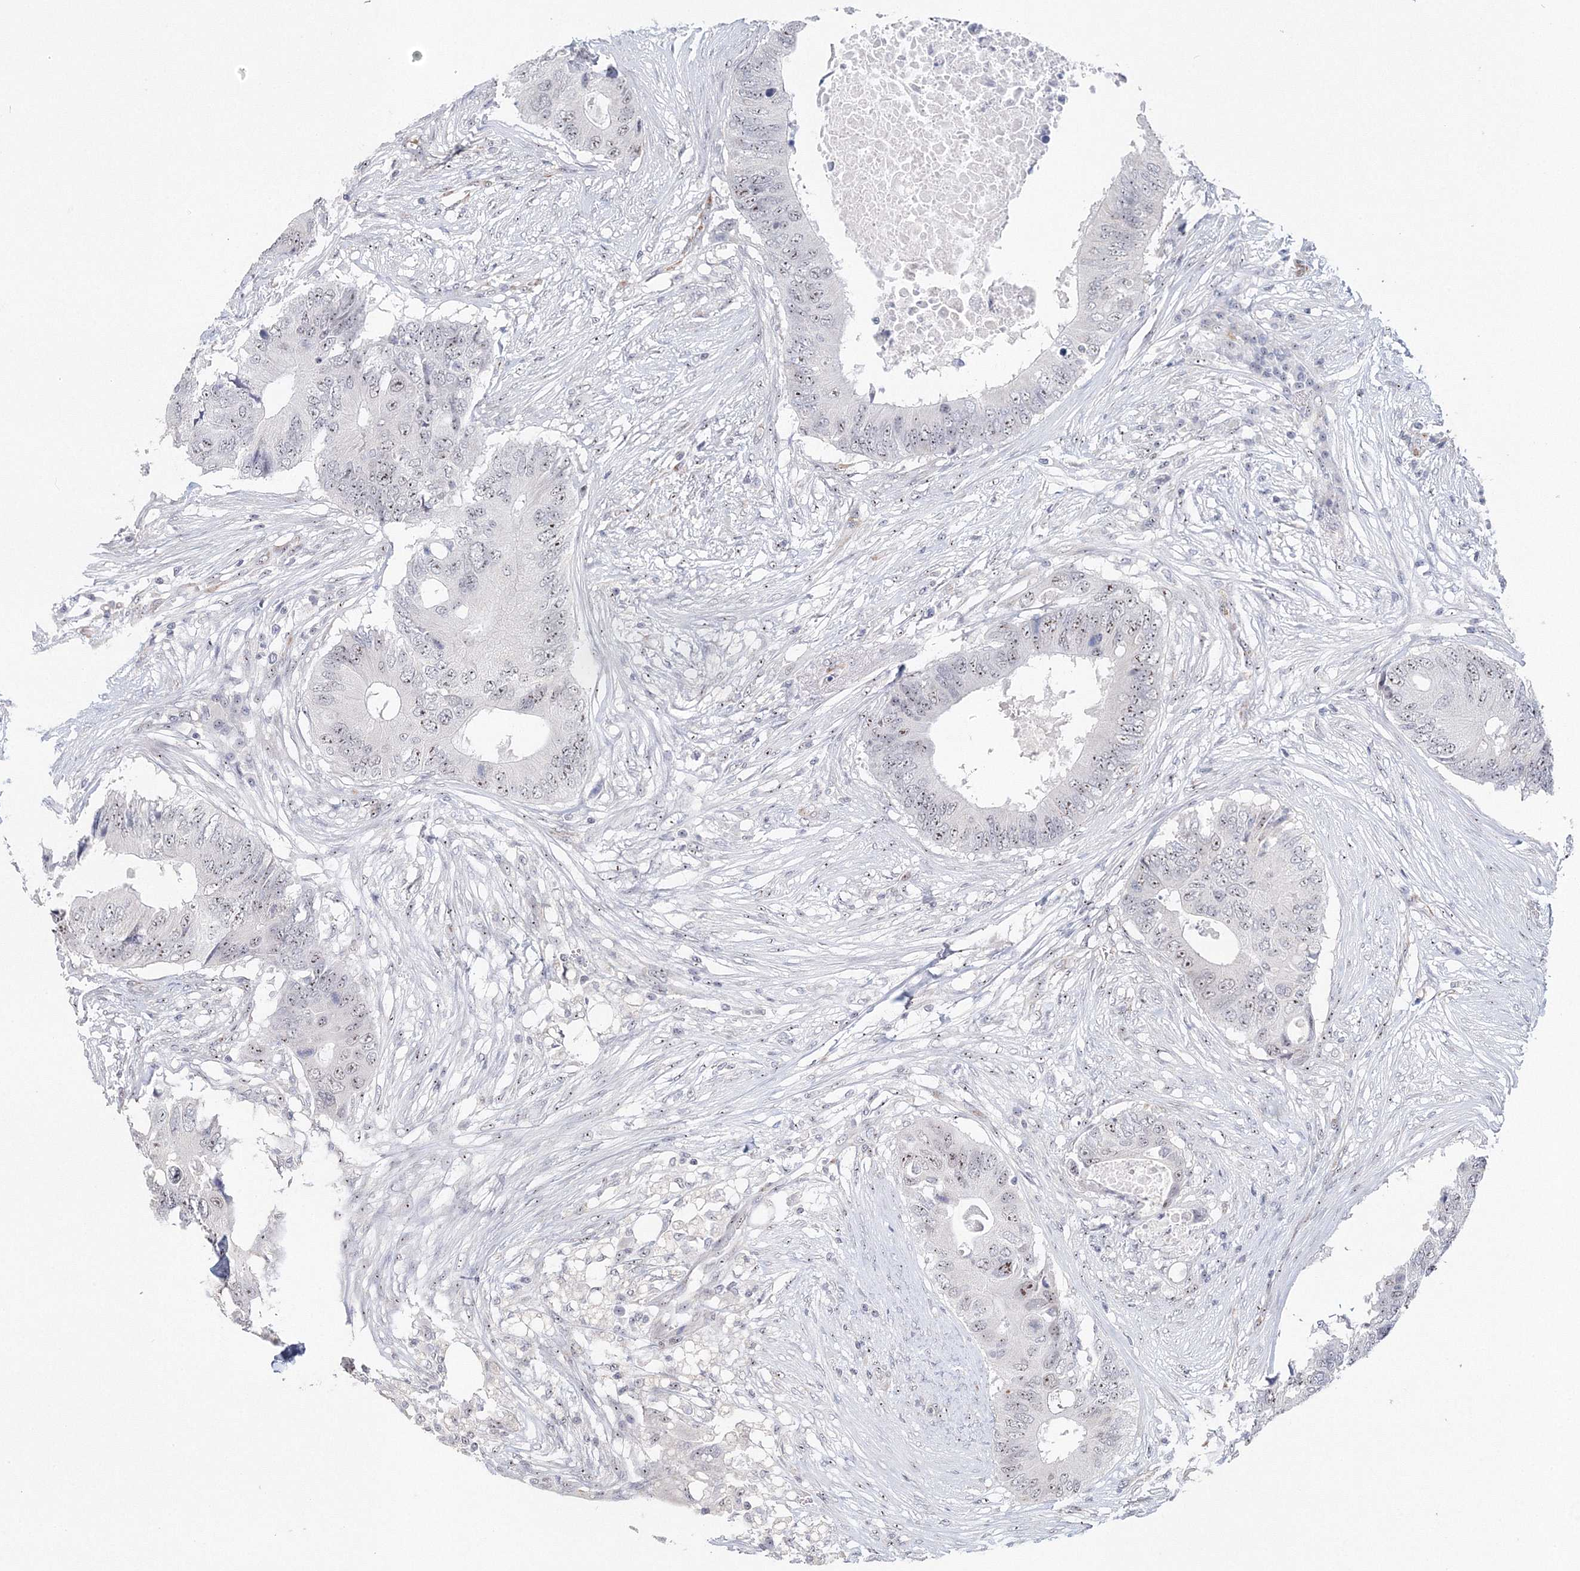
{"staining": {"intensity": "weak", "quantity": "25%-75%", "location": "nuclear"}, "tissue": "colorectal cancer", "cell_type": "Tumor cells", "image_type": "cancer", "snomed": [{"axis": "morphology", "description": "Adenocarcinoma, NOS"}, {"axis": "topography", "description": "Colon"}], "caption": "DAB (3,3'-diaminobenzidine) immunohistochemical staining of adenocarcinoma (colorectal) displays weak nuclear protein staining in about 25%-75% of tumor cells.", "gene": "SIRT7", "patient": {"sex": "male", "age": 71}}